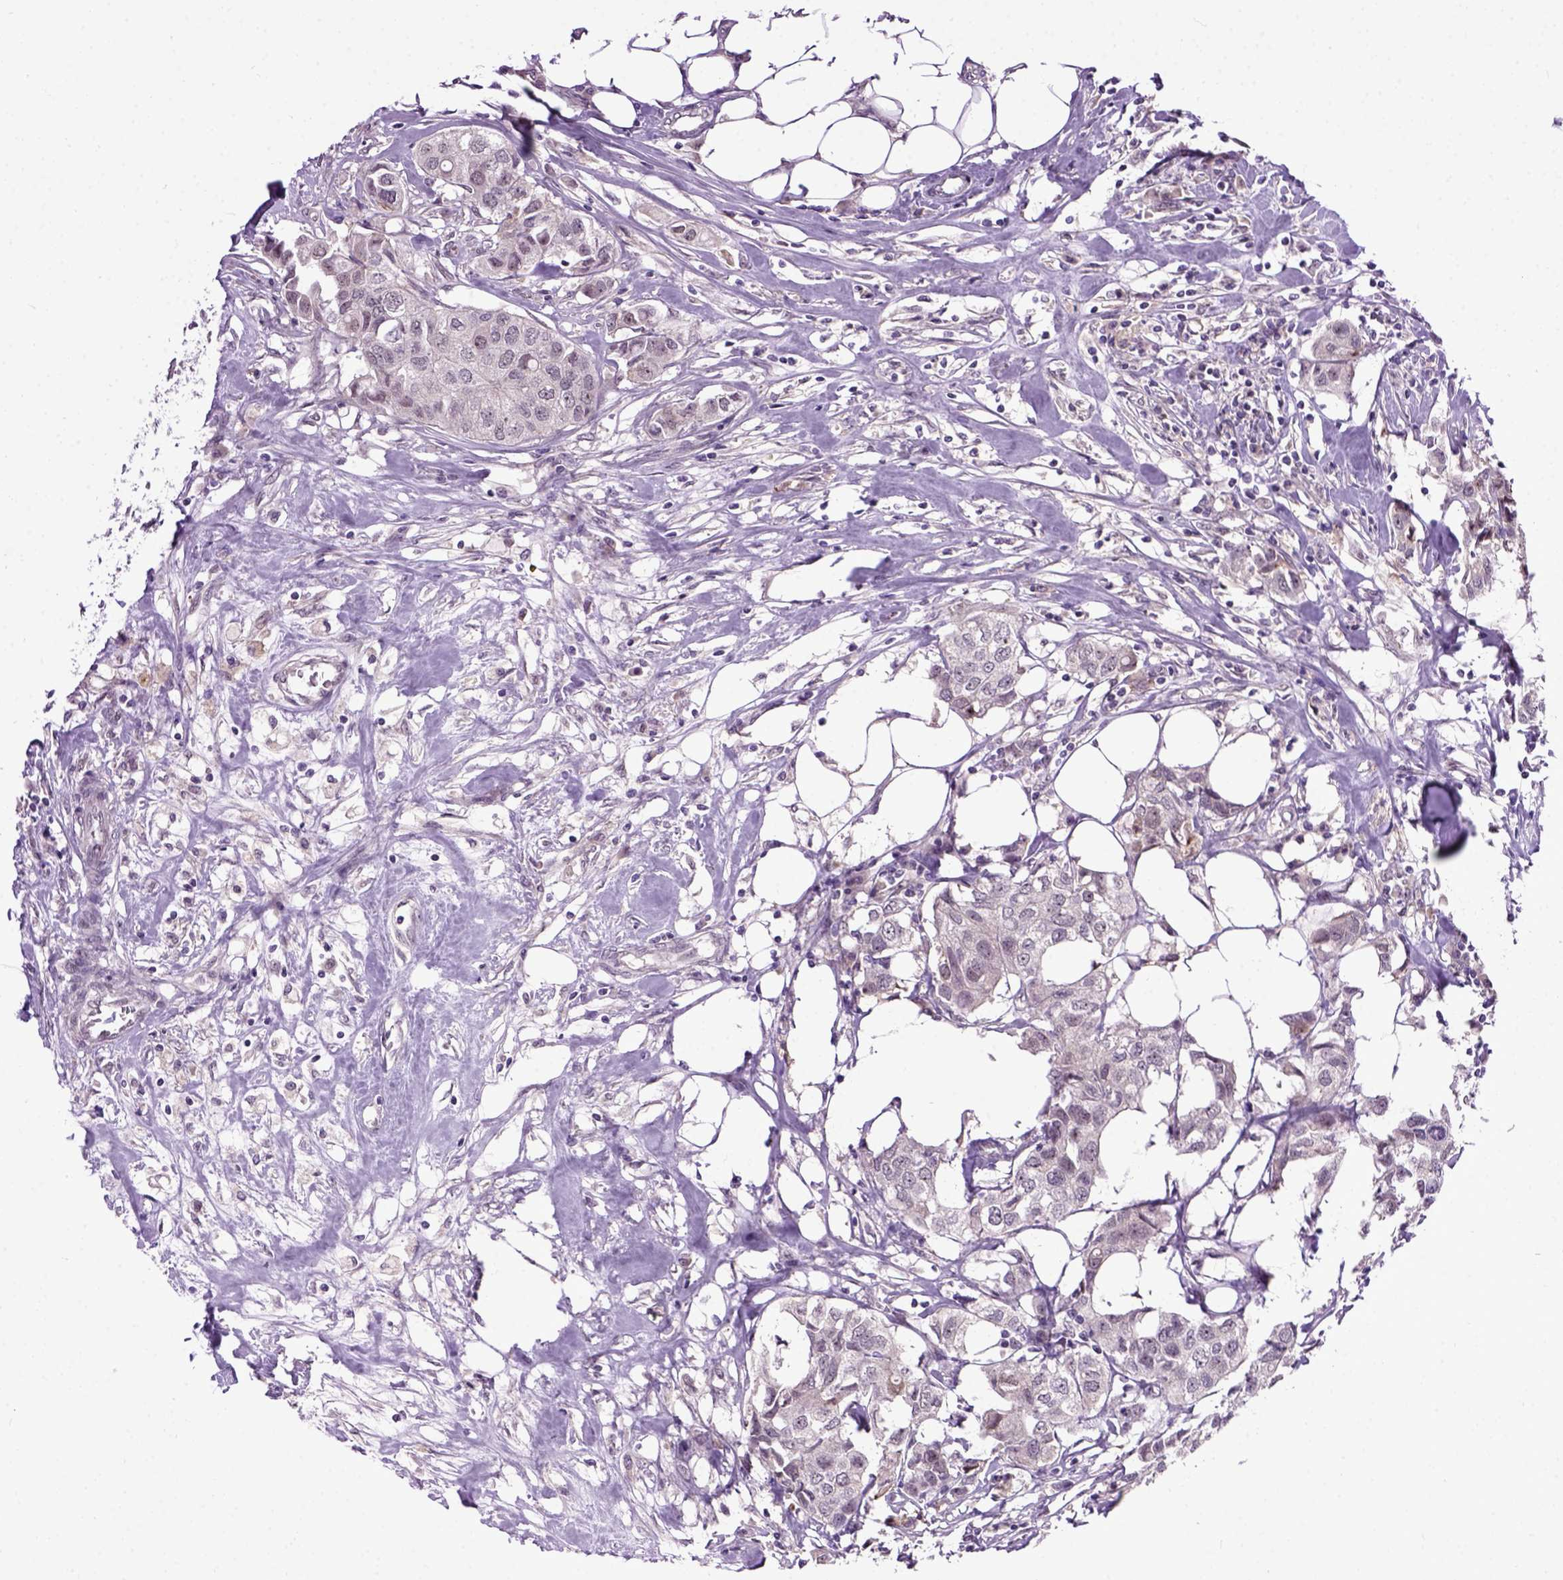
{"staining": {"intensity": "negative", "quantity": "none", "location": "none"}, "tissue": "breast cancer", "cell_type": "Tumor cells", "image_type": "cancer", "snomed": [{"axis": "morphology", "description": "Duct carcinoma"}, {"axis": "topography", "description": "Breast"}], "caption": "High magnification brightfield microscopy of breast infiltrating ductal carcinoma stained with DAB (brown) and counterstained with hematoxylin (blue): tumor cells show no significant expression. (DAB IHC, high magnification).", "gene": "RAB43", "patient": {"sex": "female", "age": 80}}